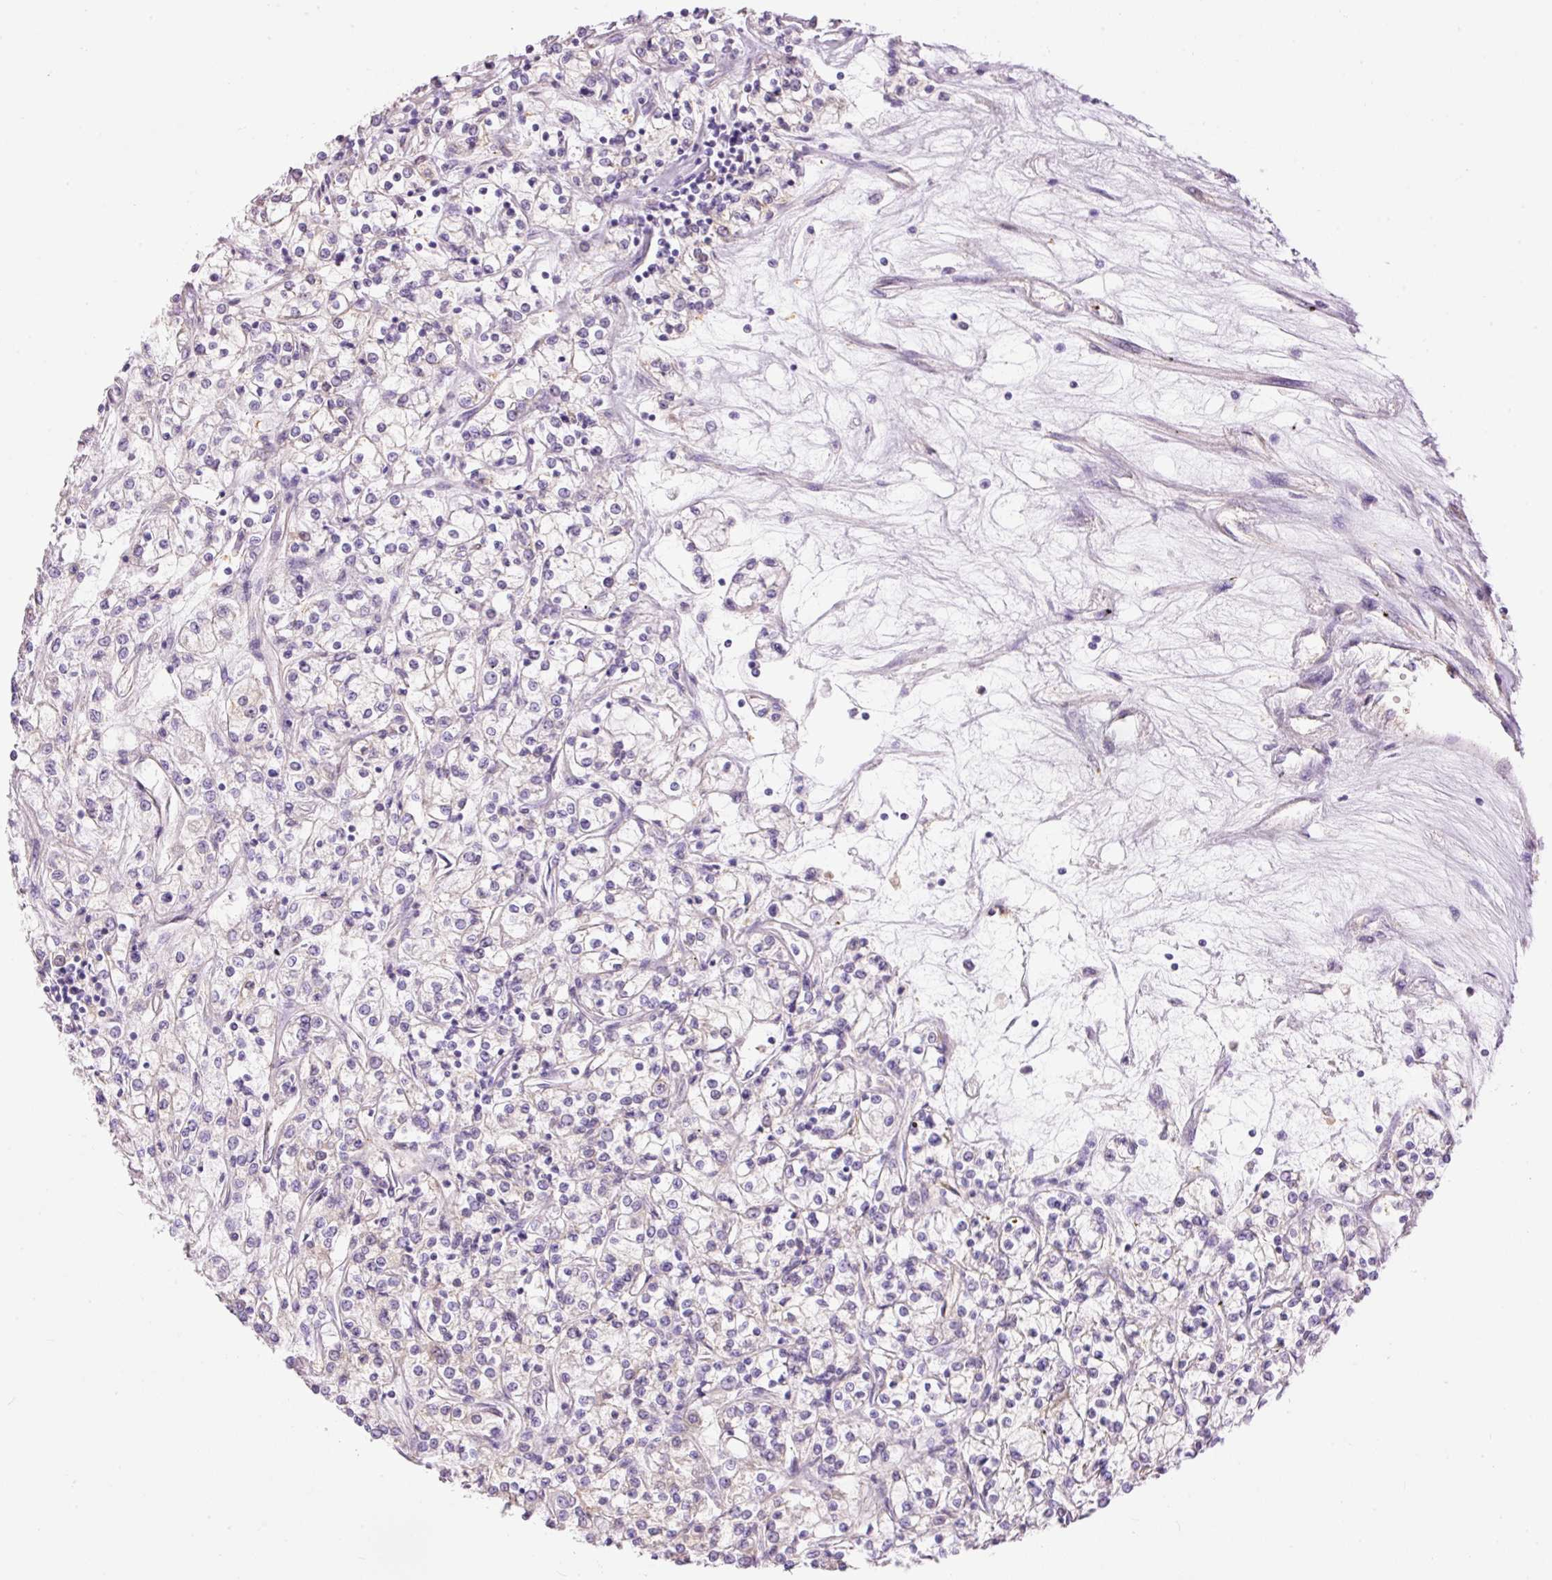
{"staining": {"intensity": "negative", "quantity": "none", "location": "none"}, "tissue": "renal cancer", "cell_type": "Tumor cells", "image_type": "cancer", "snomed": [{"axis": "morphology", "description": "Adenocarcinoma, NOS"}, {"axis": "topography", "description": "Kidney"}], "caption": "Micrograph shows no protein staining in tumor cells of renal cancer tissue. Nuclei are stained in blue.", "gene": "IL10RB", "patient": {"sex": "female", "age": 59}}